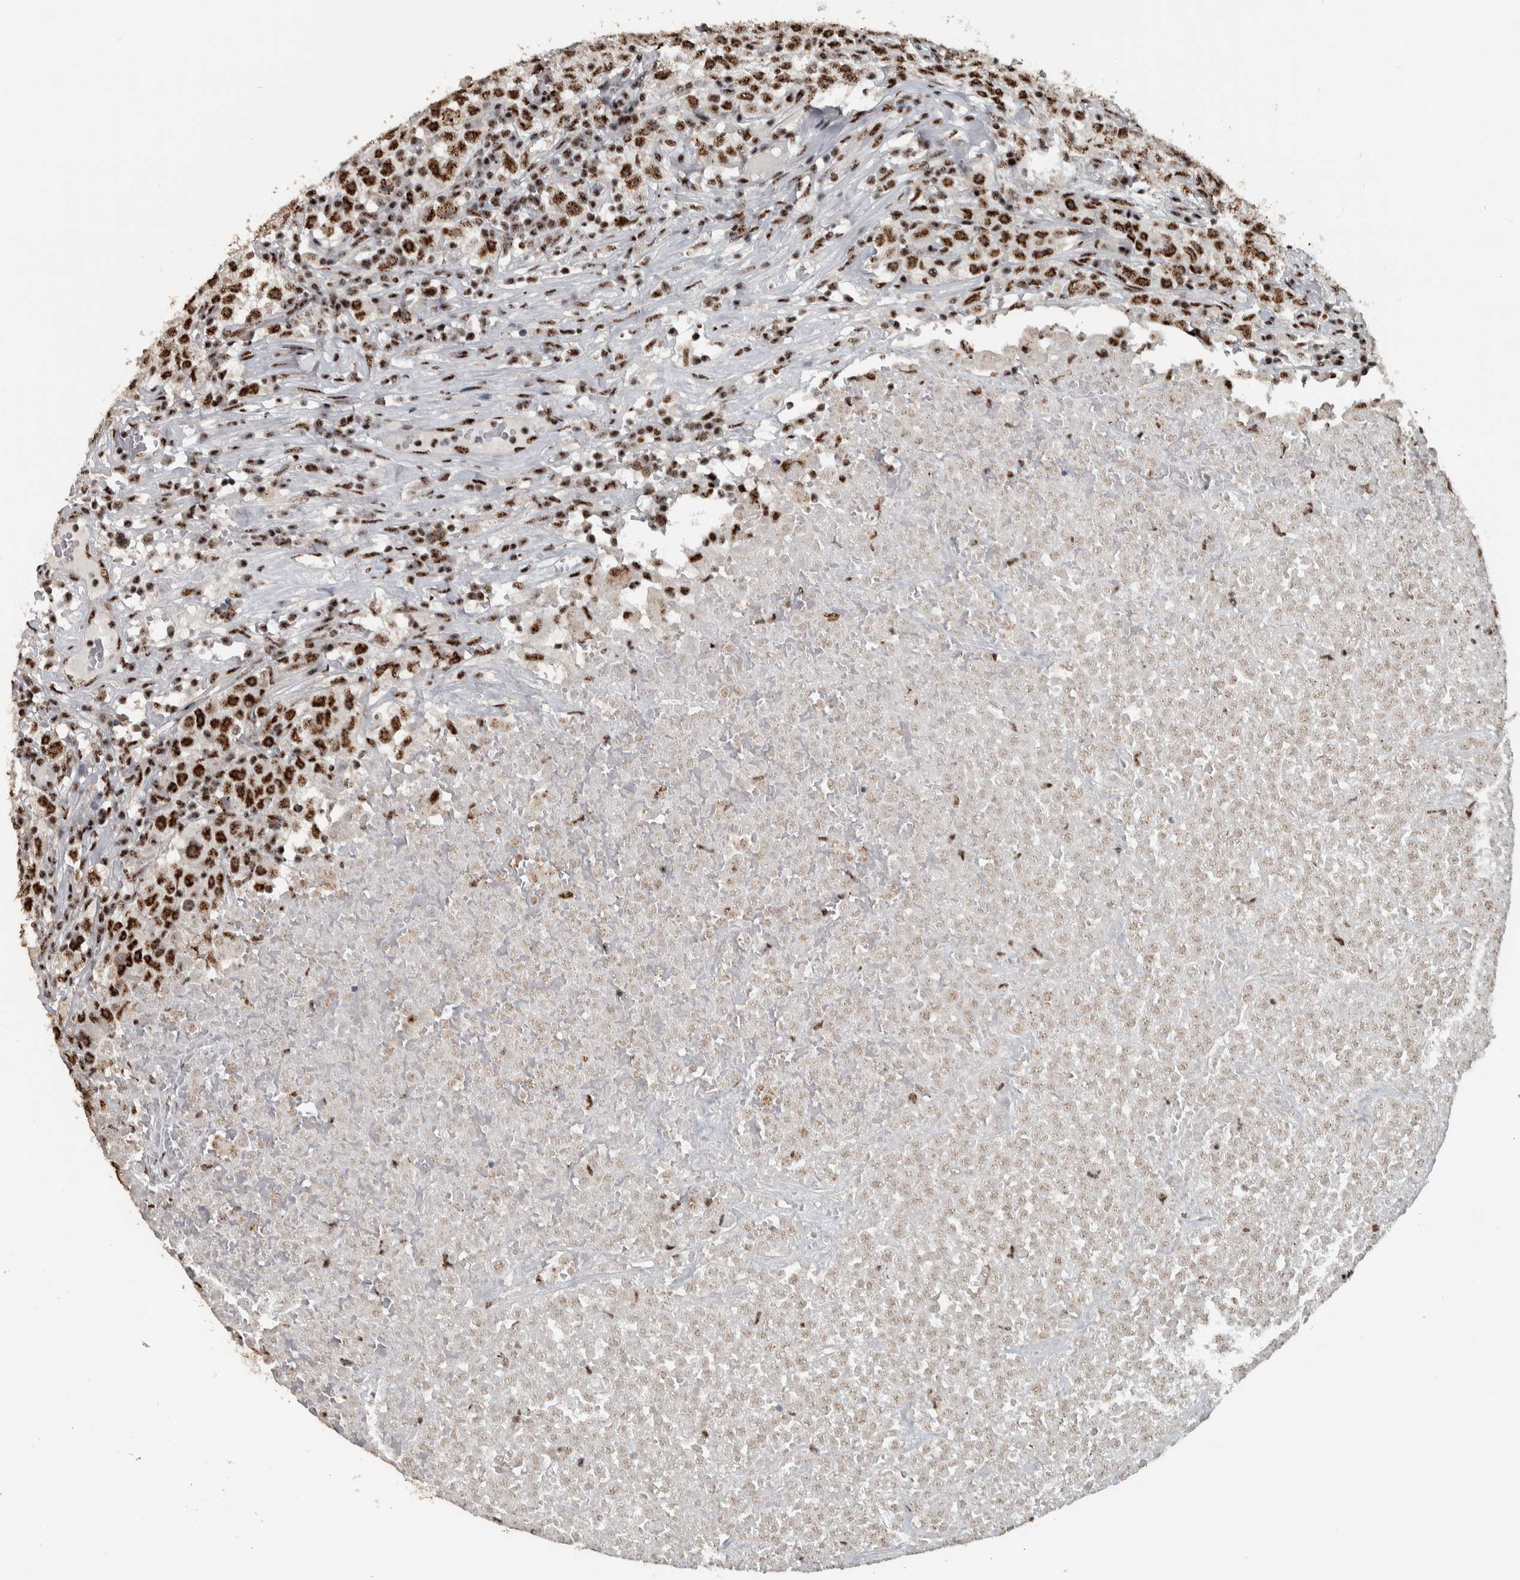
{"staining": {"intensity": "strong", "quantity": ">75%", "location": "nuclear"}, "tissue": "testis cancer", "cell_type": "Tumor cells", "image_type": "cancer", "snomed": [{"axis": "morphology", "description": "Seminoma, NOS"}, {"axis": "topography", "description": "Testis"}], "caption": "Immunohistochemical staining of human testis cancer shows high levels of strong nuclear staining in about >75% of tumor cells. (DAB IHC with brightfield microscopy, high magnification).", "gene": "SON", "patient": {"sex": "male", "age": 22}}